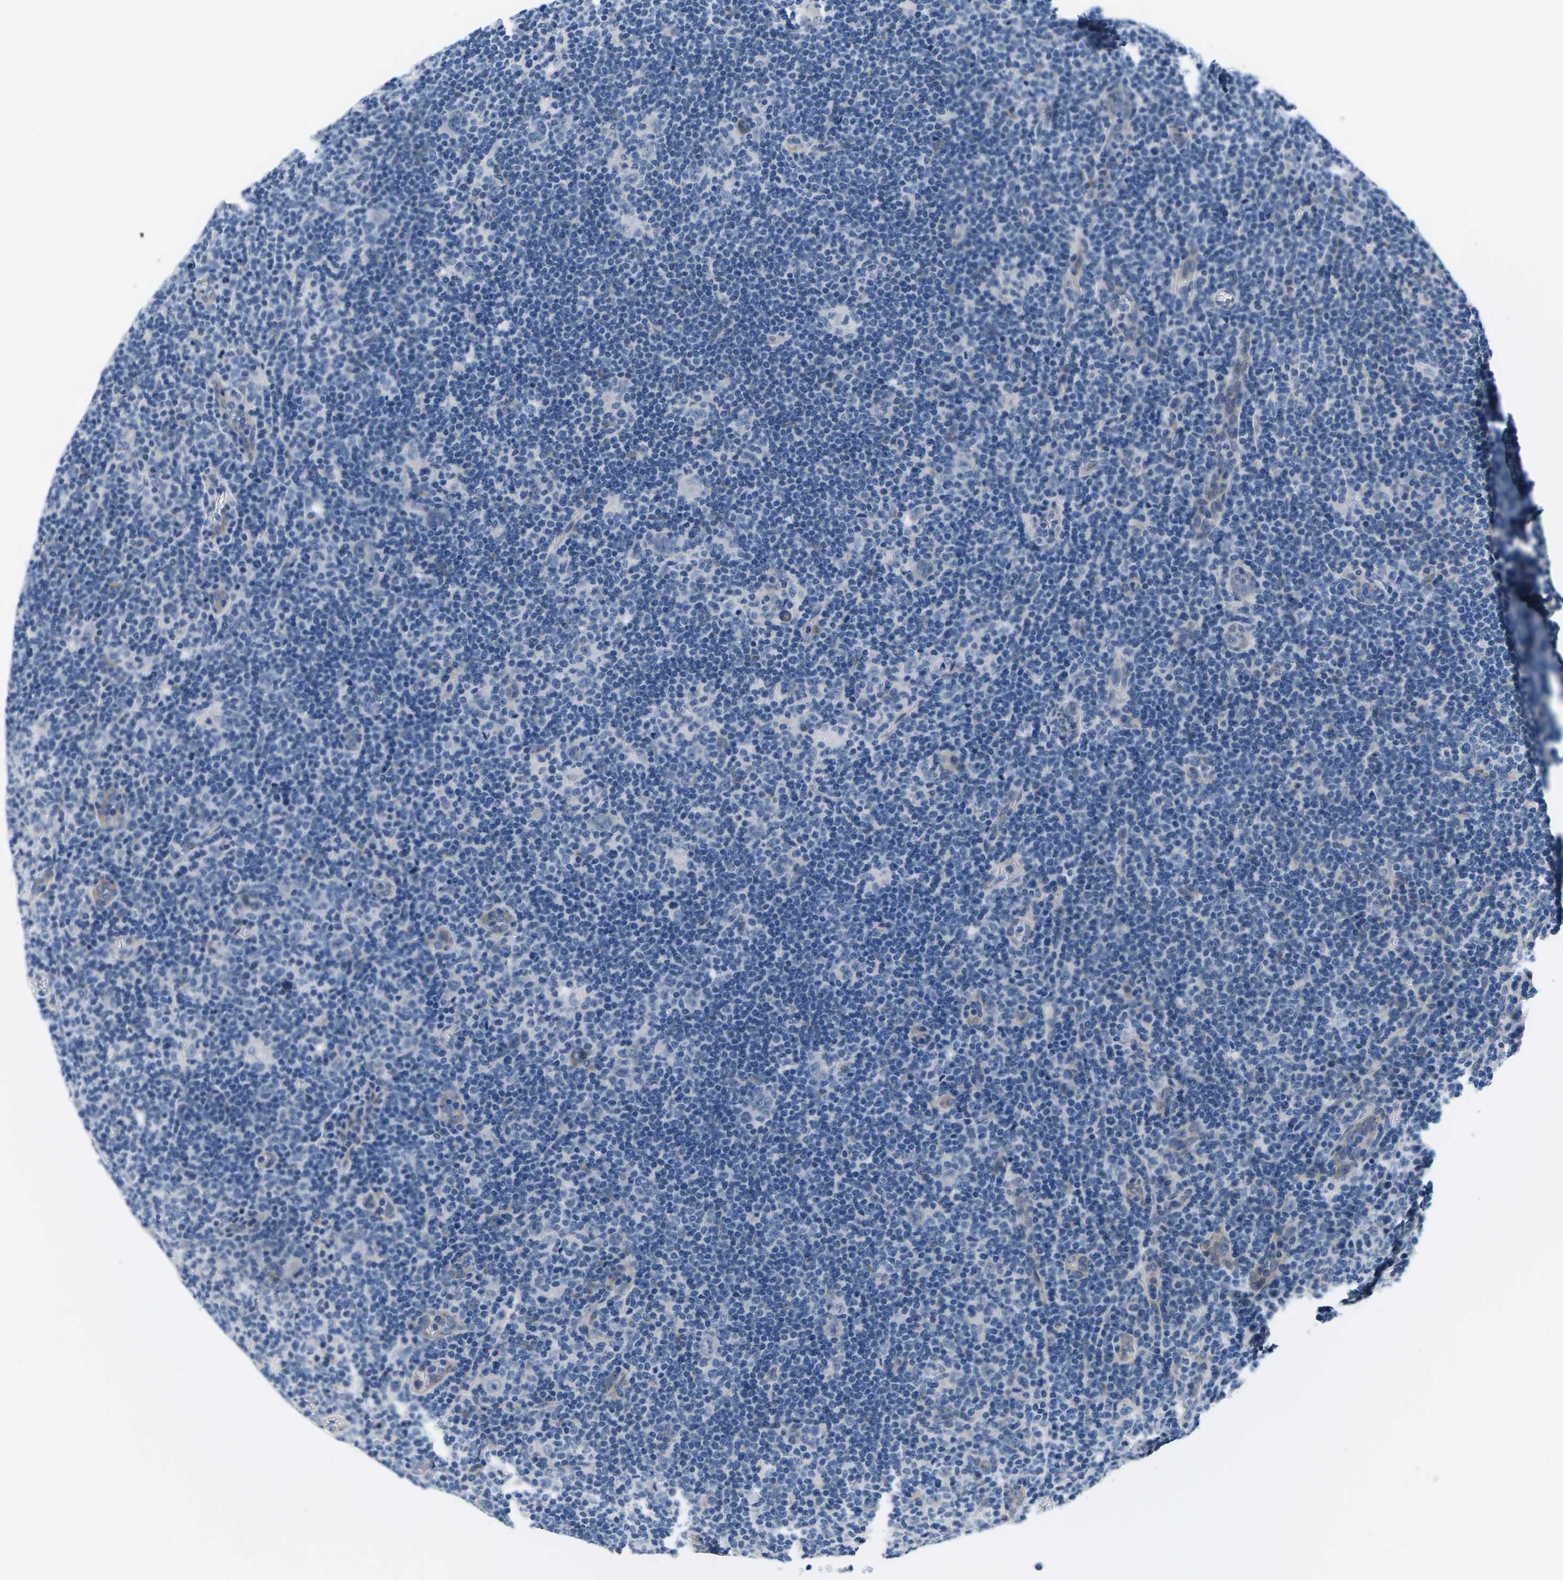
{"staining": {"intensity": "negative", "quantity": "none", "location": "none"}, "tissue": "lymphoma", "cell_type": "Tumor cells", "image_type": "cancer", "snomed": [{"axis": "morphology", "description": "Hodgkin's disease, NOS"}, {"axis": "topography", "description": "Lymph node"}], "caption": "Tumor cells are negative for brown protein staining in lymphoma.", "gene": "TSPAN2", "patient": {"sex": "female", "age": 57}}